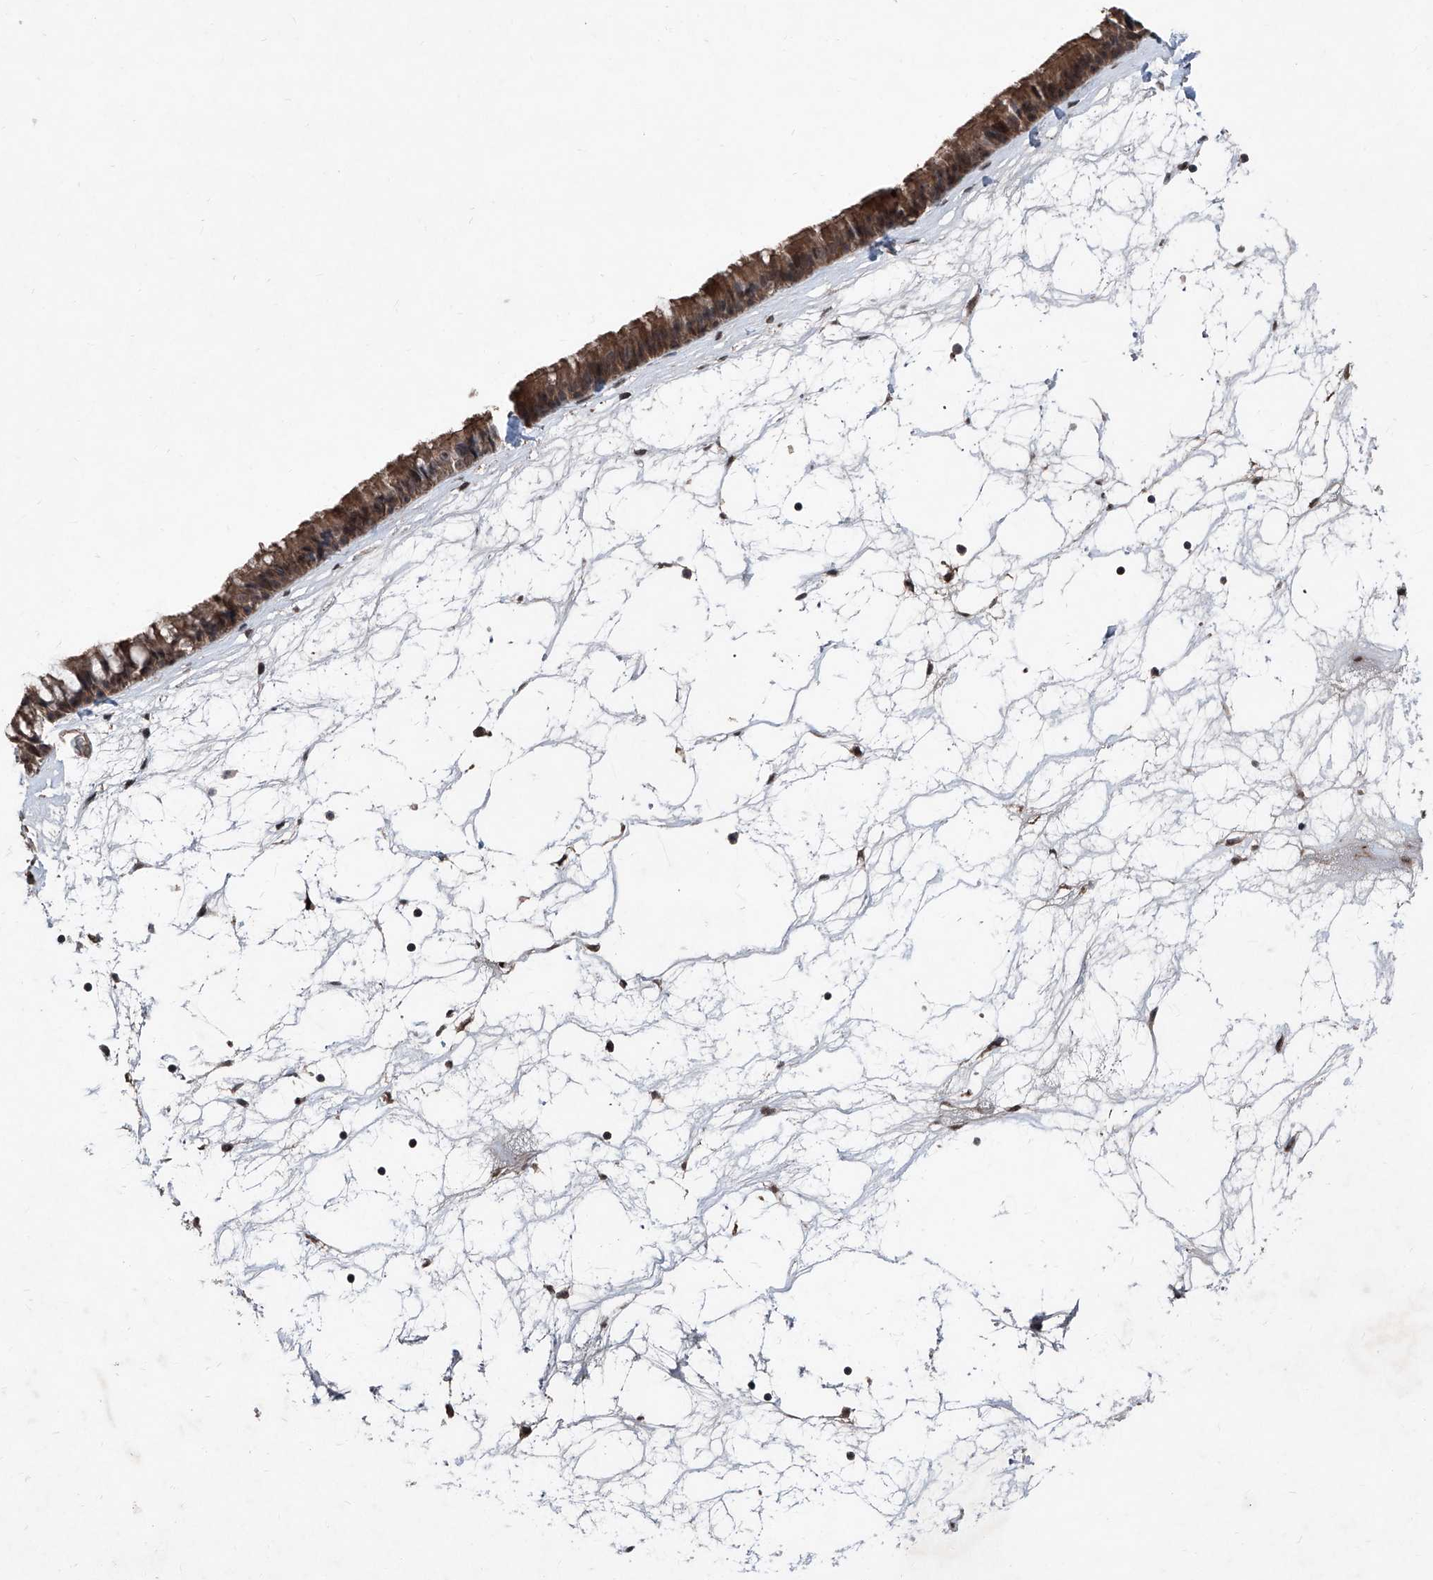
{"staining": {"intensity": "moderate", "quantity": ">75%", "location": "cytoplasmic/membranous,nuclear"}, "tissue": "nasopharynx", "cell_type": "Respiratory epithelial cells", "image_type": "normal", "snomed": [{"axis": "morphology", "description": "Normal tissue, NOS"}, {"axis": "topography", "description": "Nasopharynx"}], "caption": "Immunohistochemistry (IHC) micrograph of normal nasopharynx: human nasopharynx stained using immunohistochemistry displays medium levels of moderate protein expression localized specifically in the cytoplasmic/membranous,nuclear of respiratory epithelial cells, appearing as a cytoplasmic/membranous,nuclear brown color.", "gene": "COA7", "patient": {"sex": "male", "age": 64}}